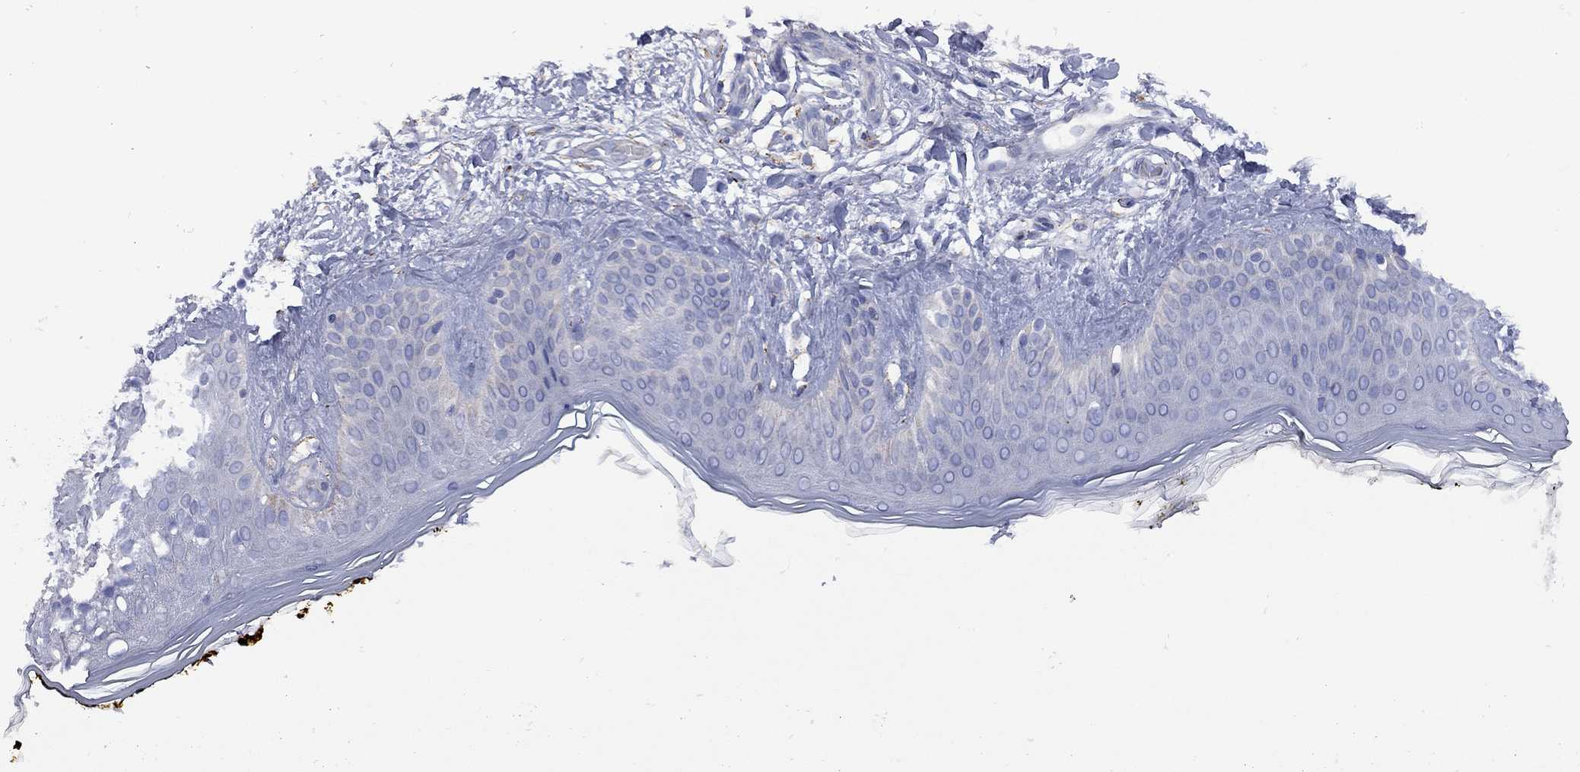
{"staining": {"intensity": "negative", "quantity": "none", "location": "none"}, "tissue": "skin", "cell_type": "Fibroblasts", "image_type": "normal", "snomed": [{"axis": "morphology", "description": "Normal tissue, NOS"}, {"axis": "topography", "description": "Skin"}], "caption": "Photomicrograph shows no protein positivity in fibroblasts of benign skin.", "gene": "SESTD1", "patient": {"sex": "female", "age": 34}}